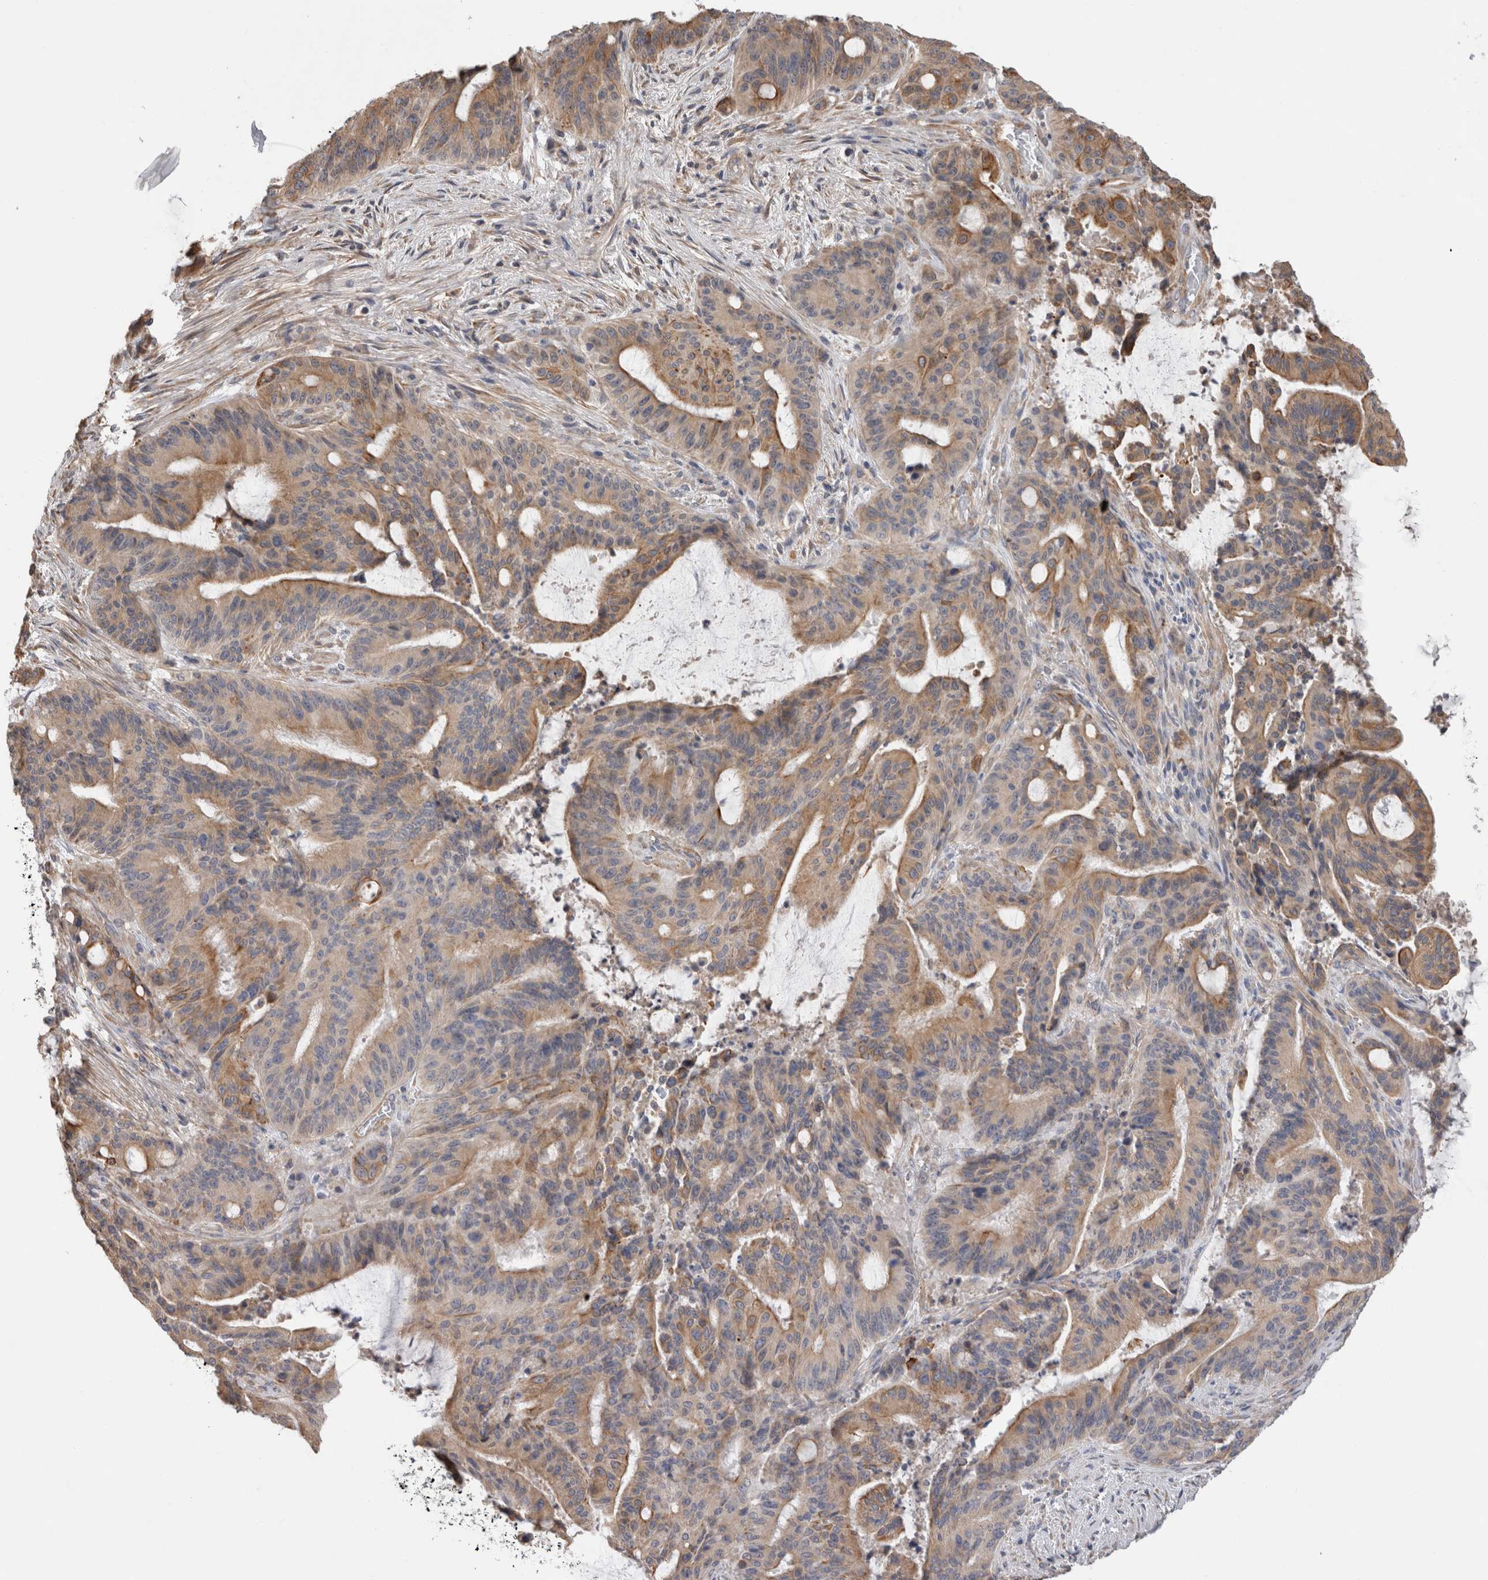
{"staining": {"intensity": "weak", "quantity": ">75%", "location": "cytoplasmic/membranous"}, "tissue": "liver cancer", "cell_type": "Tumor cells", "image_type": "cancer", "snomed": [{"axis": "morphology", "description": "Normal tissue, NOS"}, {"axis": "morphology", "description": "Cholangiocarcinoma"}, {"axis": "topography", "description": "Liver"}, {"axis": "topography", "description": "Peripheral nerve tissue"}], "caption": "IHC staining of liver cholangiocarcinoma, which demonstrates low levels of weak cytoplasmic/membranous positivity in approximately >75% of tumor cells indicating weak cytoplasmic/membranous protein positivity. The staining was performed using DAB (3,3'-diaminobenzidine) (brown) for protein detection and nuclei were counterstained in hematoxylin (blue).", "gene": "SMAP2", "patient": {"sex": "female", "age": 73}}